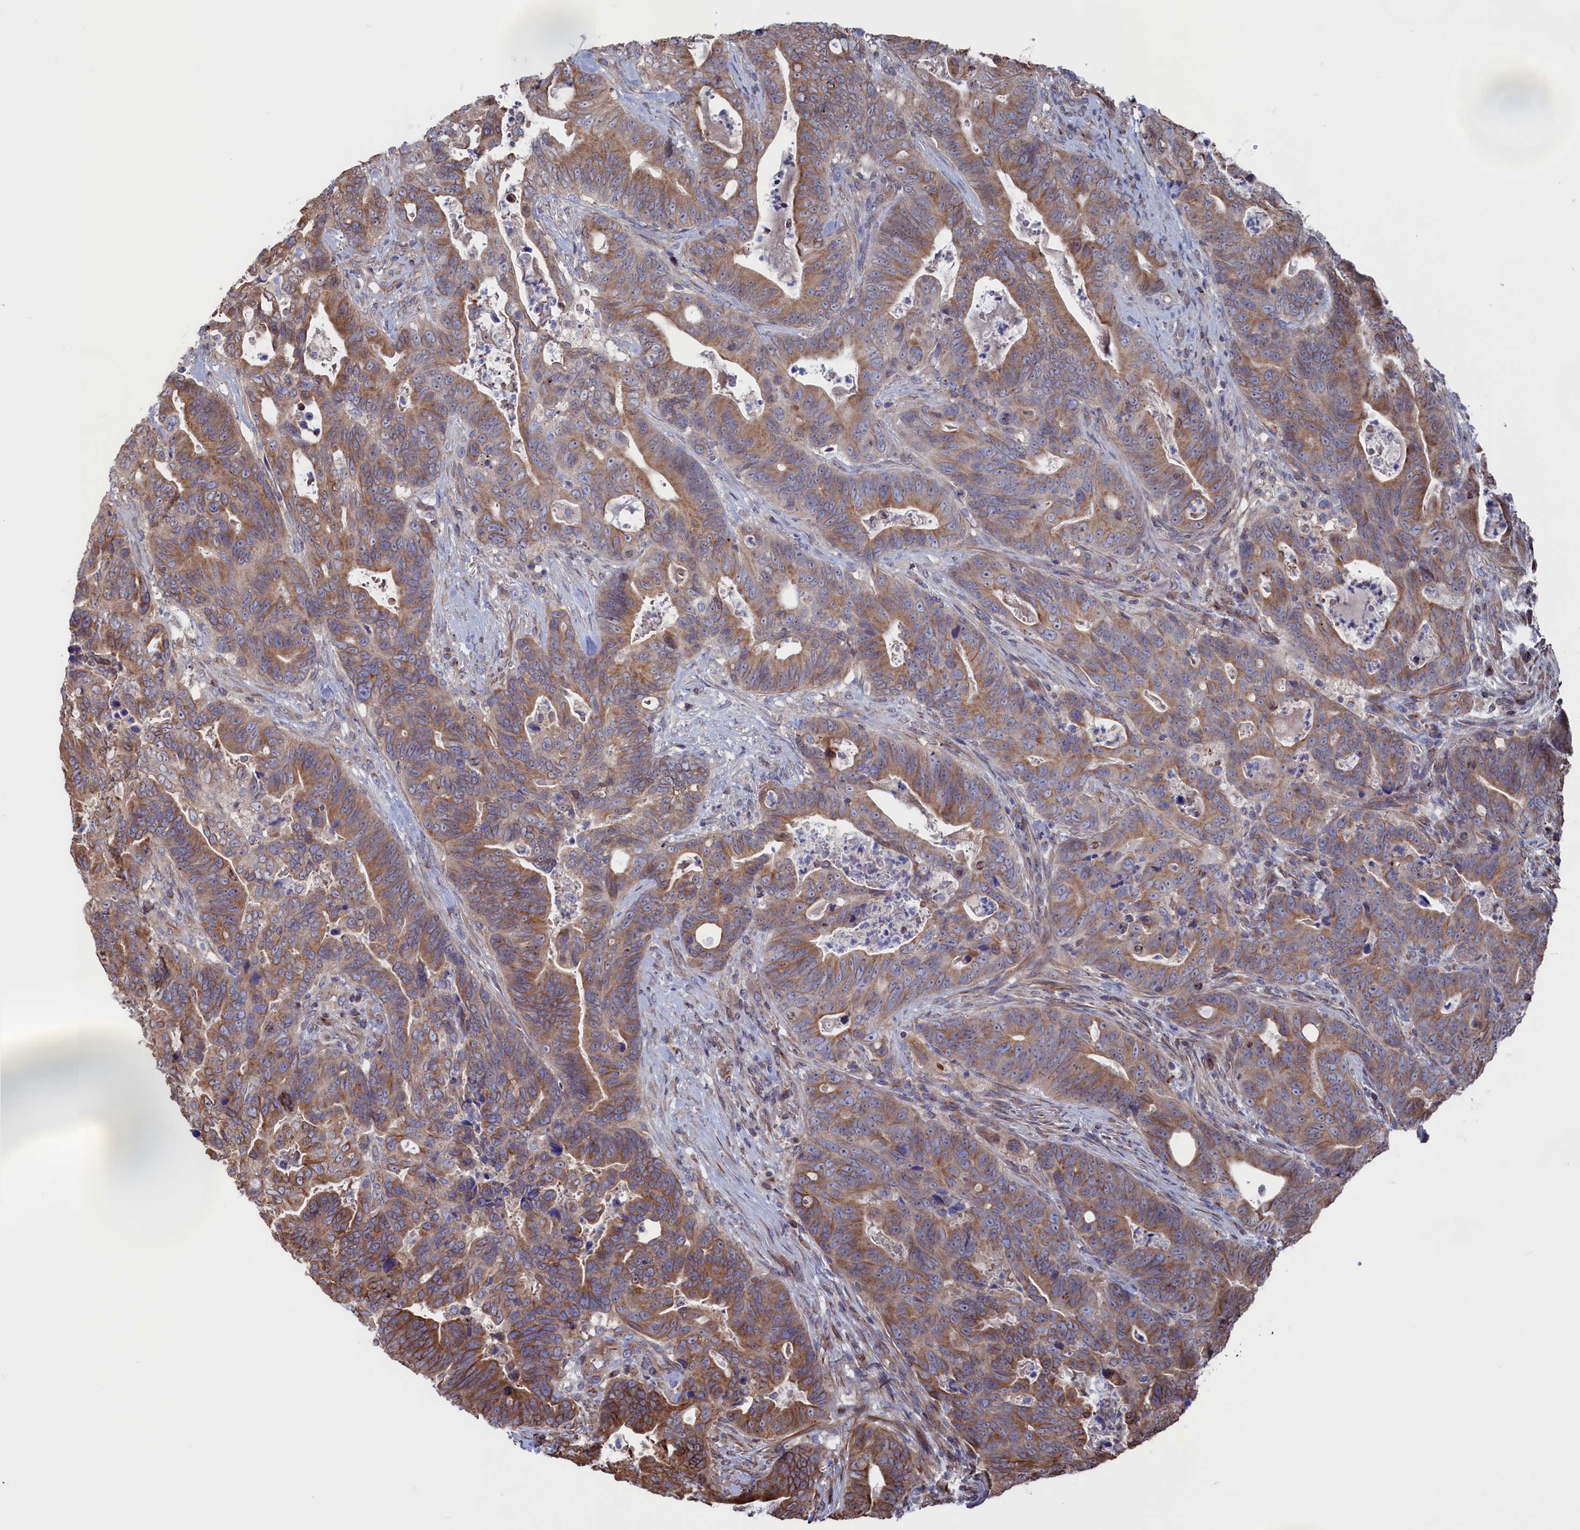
{"staining": {"intensity": "moderate", "quantity": ">75%", "location": "cytoplasmic/membranous"}, "tissue": "colorectal cancer", "cell_type": "Tumor cells", "image_type": "cancer", "snomed": [{"axis": "morphology", "description": "Adenocarcinoma, NOS"}, {"axis": "topography", "description": "Colon"}], "caption": "The histopathology image exhibits staining of colorectal cancer, revealing moderate cytoplasmic/membranous protein staining (brown color) within tumor cells. (DAB (3,3'-diaminobenzidine) IHC, brown staining for protein, blue staining for nuclei).", "gene": "NUTF2", "patient": {"sex": "female", "age": 82}}